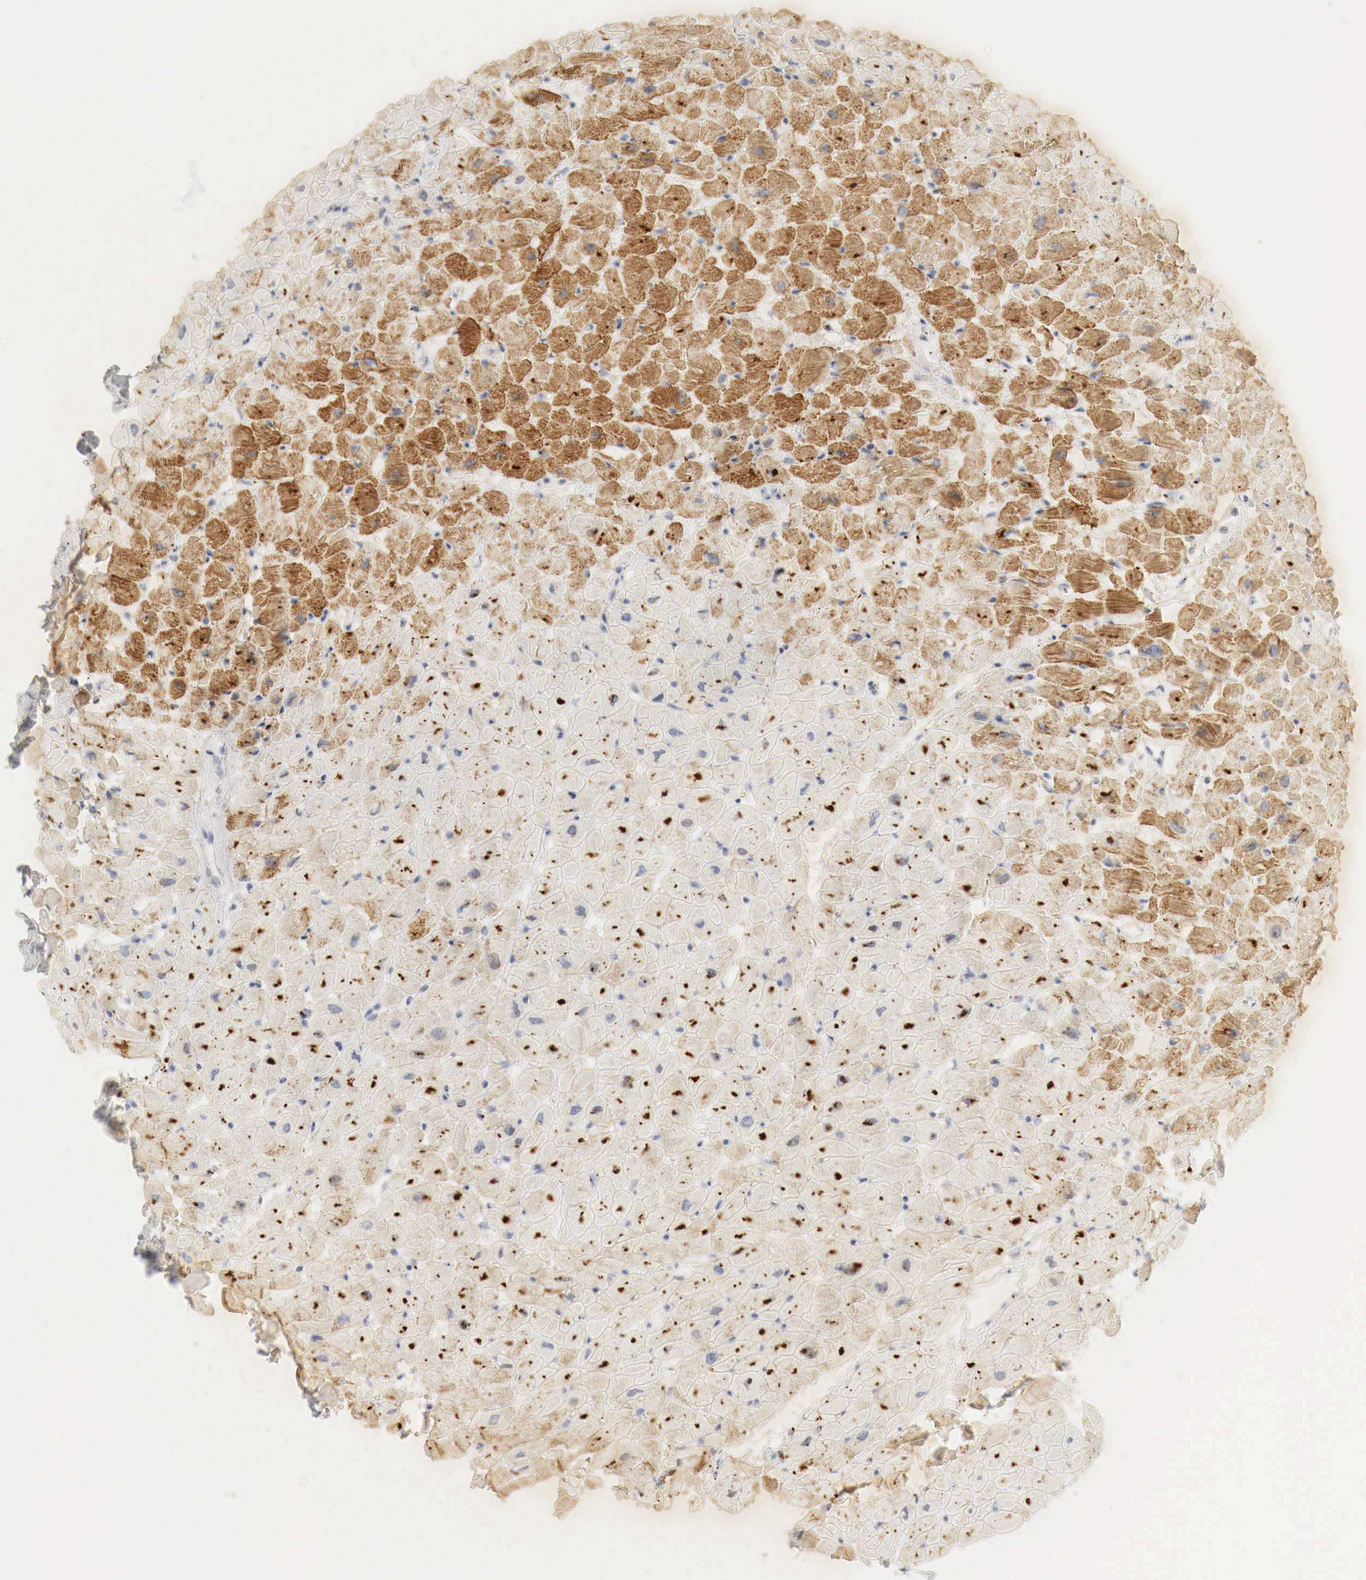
{"staining": {"intensity": "moderate", "quantity": ">75%", "location": "cytoplasmic/membranous"}, "tissue": "heart muscle", "cell_type": "Cardiomyocytes", "image_type": "normal", "snomed": [{"axis": "morphology", "description": "Normal tissue, NOS"}, {"axis": "topography", "description": "Heart"}], "caption": "This histopathology image exhibits immunohistochemistry staining of unremarkable human heart muscle, with medium moderate cytoplasmic/membranous staining in about >75% of cardiomyocytes.", "gene": "TP63", "patient": {"sex": "male", "age": 45}}